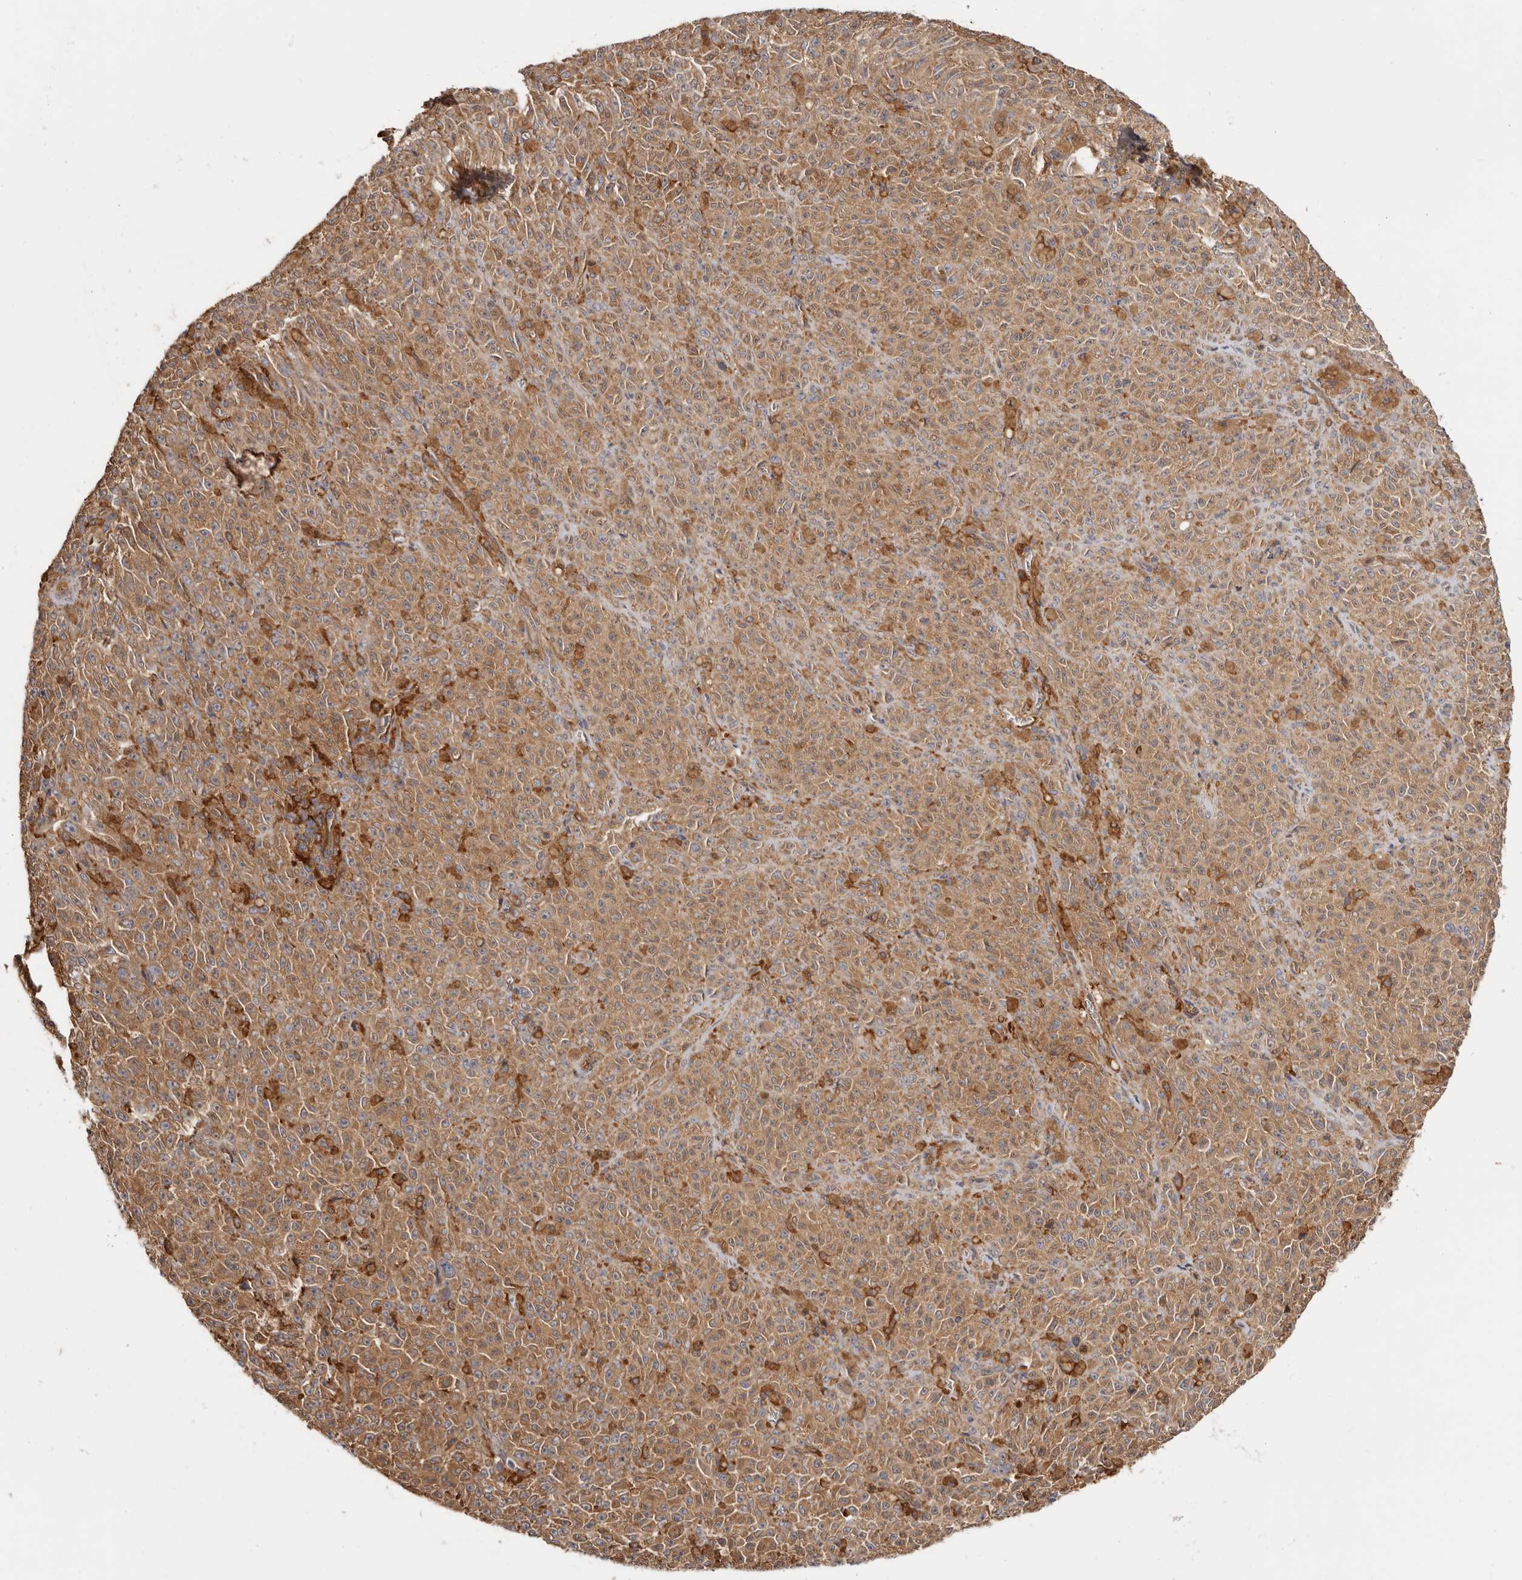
{"staining": {"intensity": "moderate", "quantity": ">75%", "location": "cytoplasmic/membranous"}, "tissue": "melanoma", "cell_type": "Tumor cells", "image_type": "cancer", "snomed": [{"axis": "morphology", "description": "Malignant melanoma, NOS"}, {"axis": "topography", "description": "Skin"}], "caption": "Immunohistochemistry (IHC) histopathology image of human melanoma stained for a protein (brown), which displays medium levels of moderate cytoplasmic/membranous positivity in about >75% of tumor cells.", "gene": "LAP3", "patient": {"sex": "female", "age": 82}}